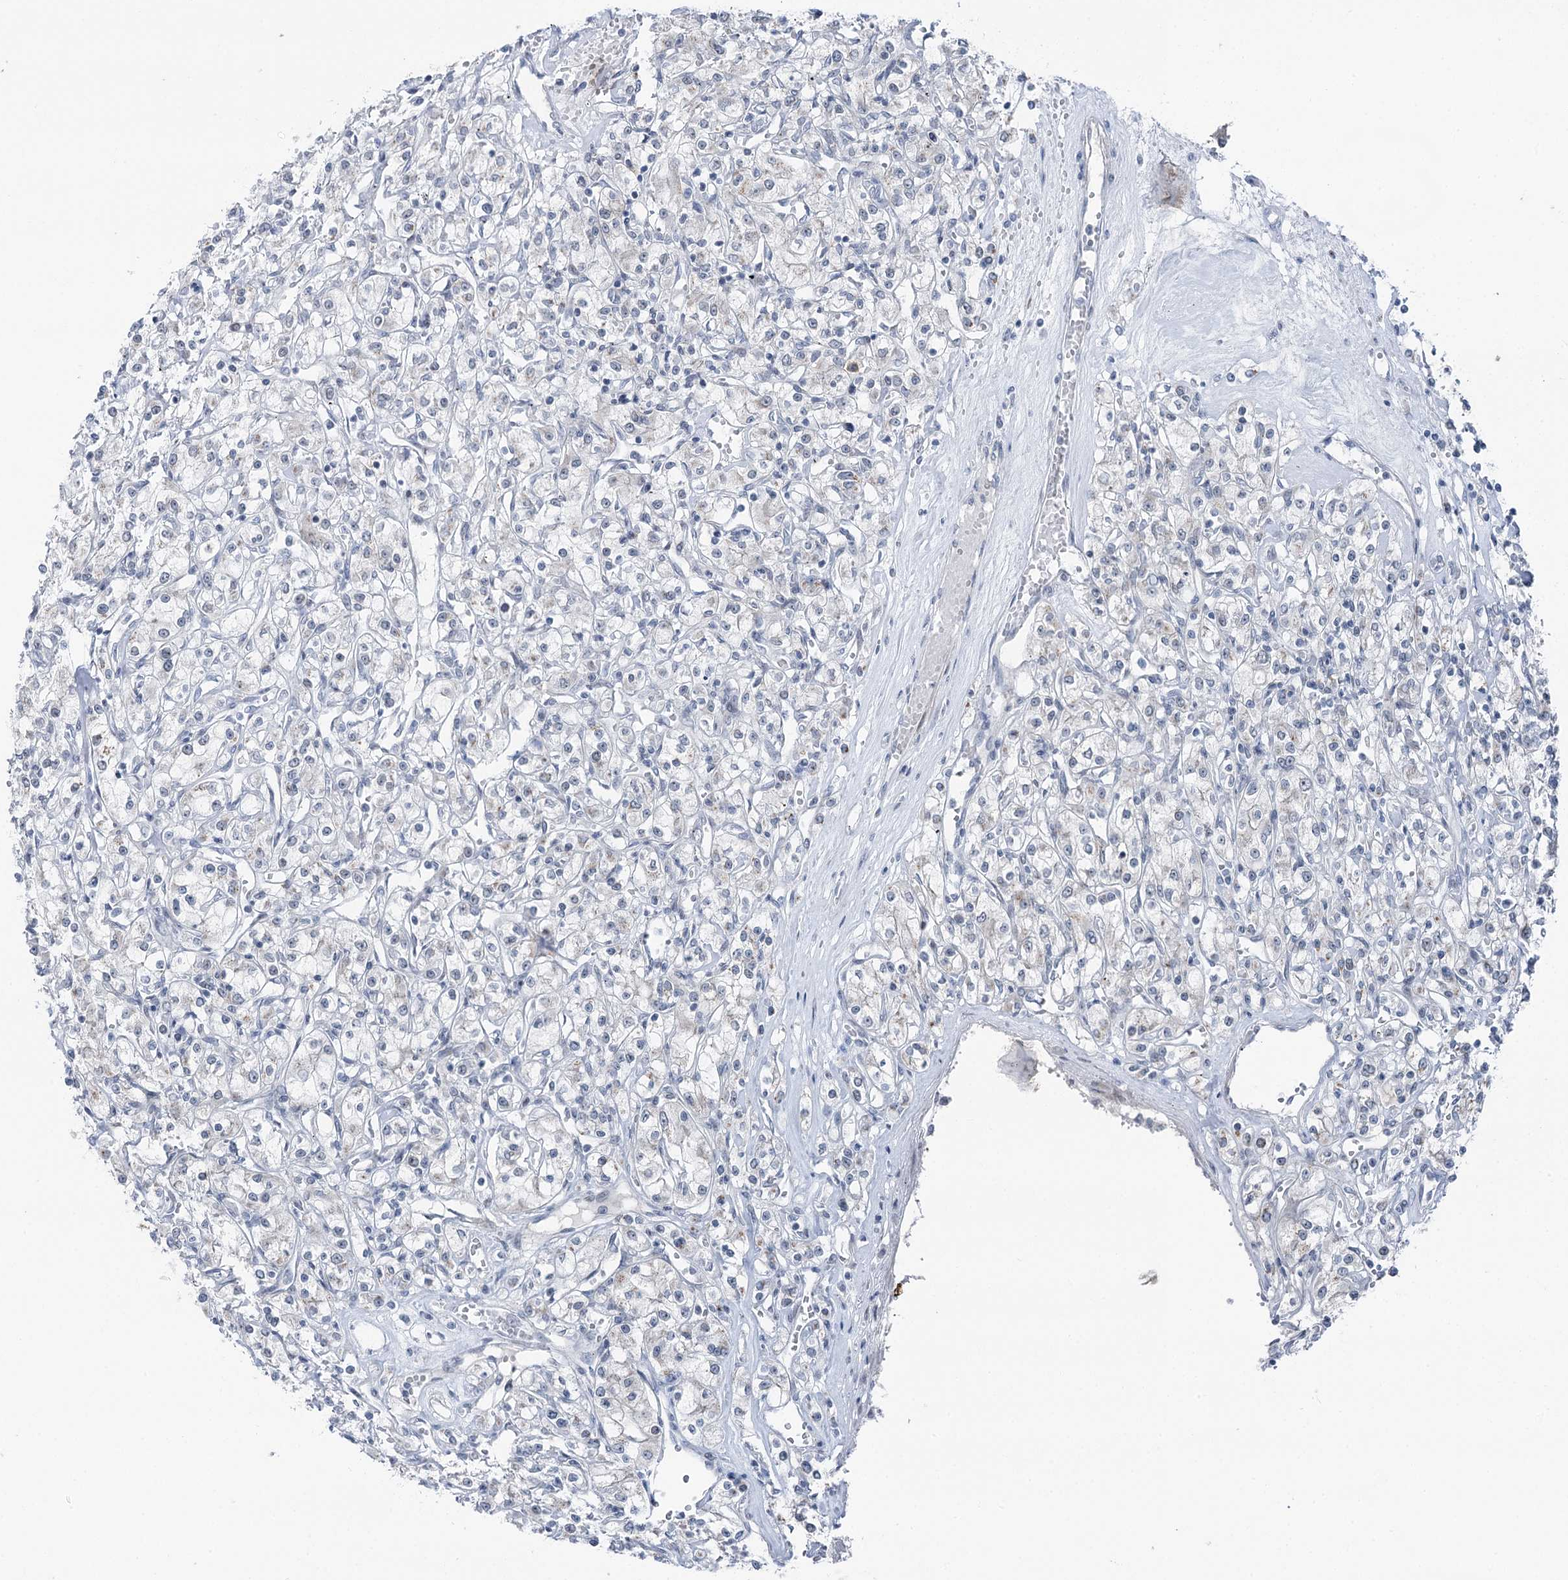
{"staining": {"intensity": "negative", "quantity": "none", "location": "none"}, "tissue": "renal cancer", "cell_type": "Tumor cells", "image_type": "cancer", "snomed": [{"axis": "morphology", "description": "Adenocarcinoma, NOS"}, {"axis": "topography", "description": "Kidney"}], "caption": "IHC histopathology image of neoplastic tissue: human adenocarcinoma (renal) stained with DAB (3,3'-diaminobenzidine) reveals no significant protein positivity in tumor cells.", "gene": "STEEP1", "patient": {"sex": "female", "age": 59}}